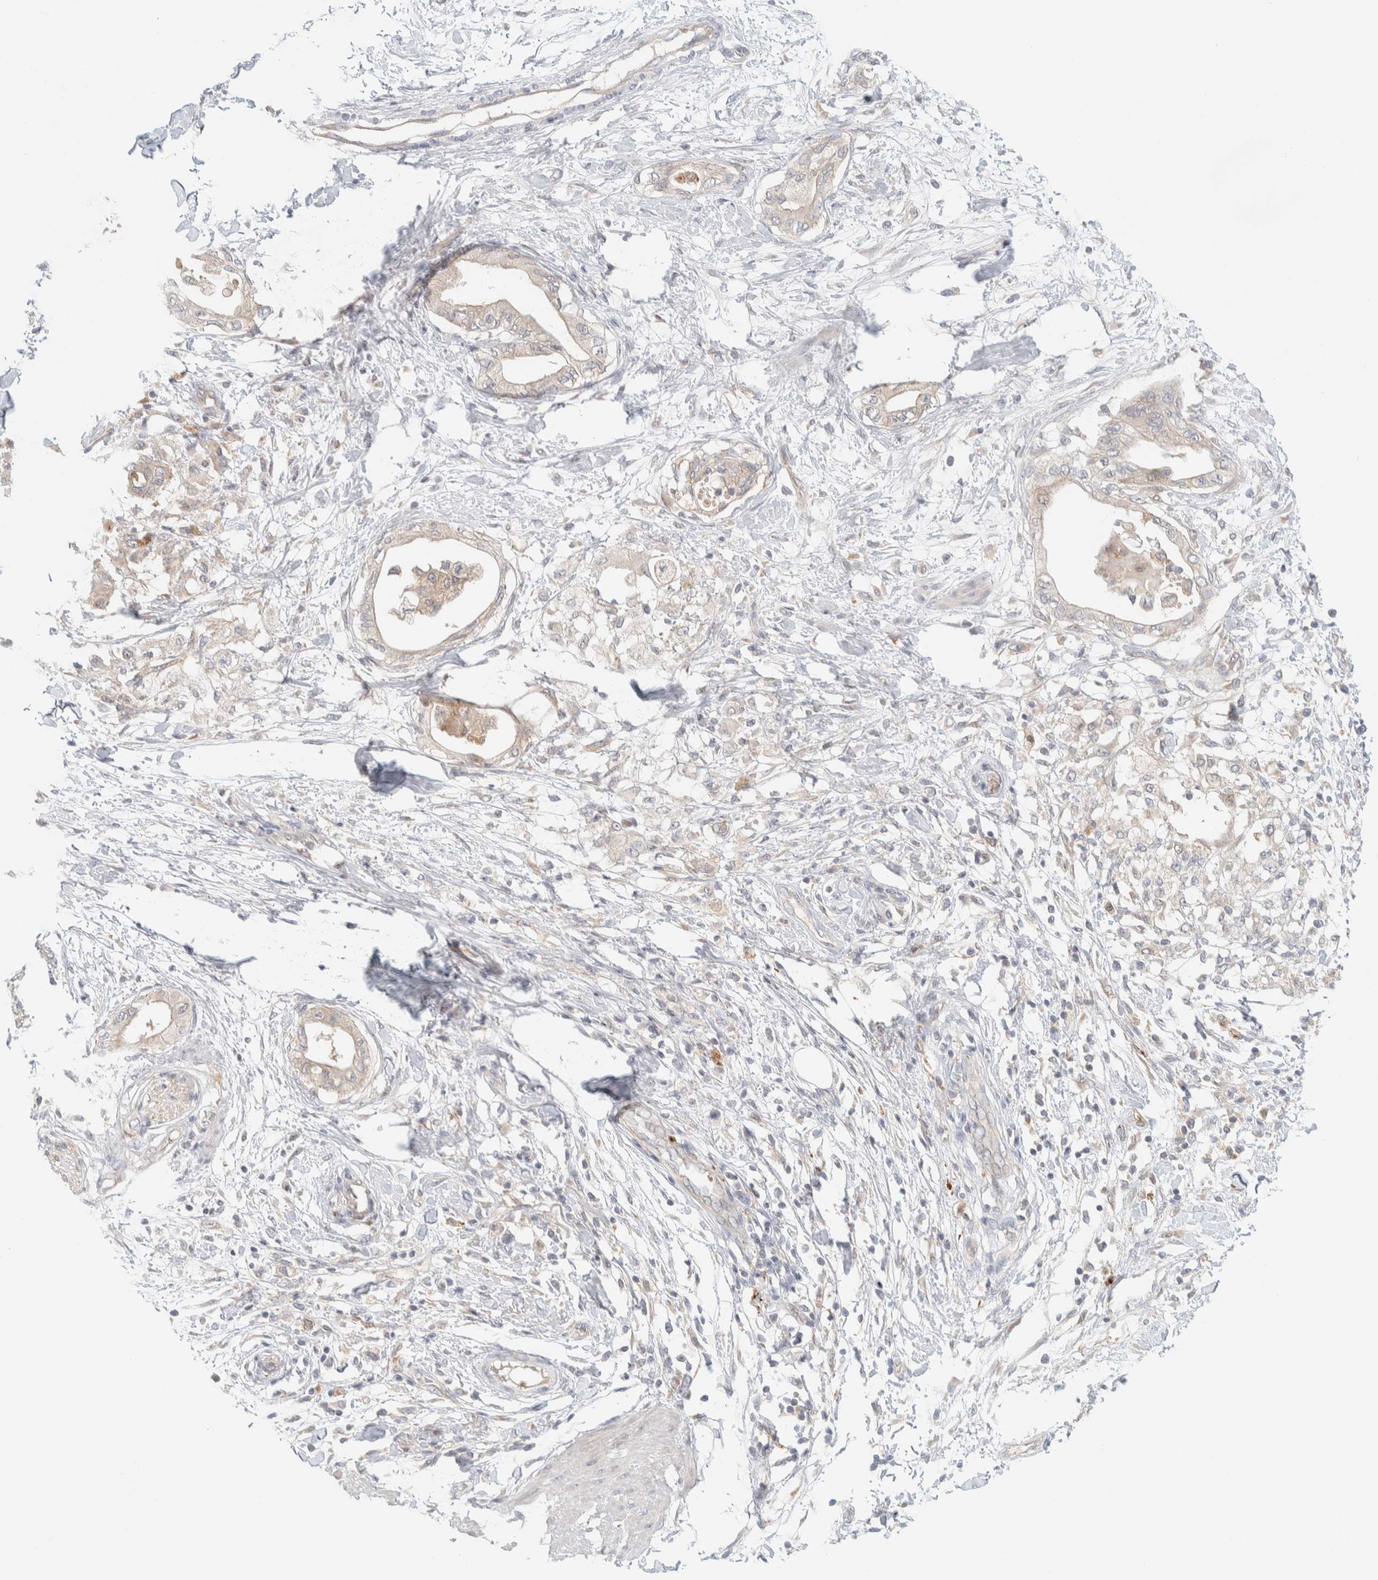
{"staining": {"intensity": "negative", "quantity": "none", "location": "none"}, "tissue": "pancreatic cancer", "cell_type": "Tumor cells", "image_type": "cancer", "snomed": [{"axis": "morphology", "description": "Normal tissue, NOS"}, {"axis": "morphology", "description": "Adenocarcinoma, NOS"}, {"axis": "topography", "description": "Pancreas"}, {"axis": "topography", "description": "Duodenum"}], "caption": "This is an immunohistochemistry photomicrograph of human adenocarcinoma (pancreatic). There is no staining in tumor cells.", "gene": "GCLM", "patient": {"sex": "female", "age": 60}}